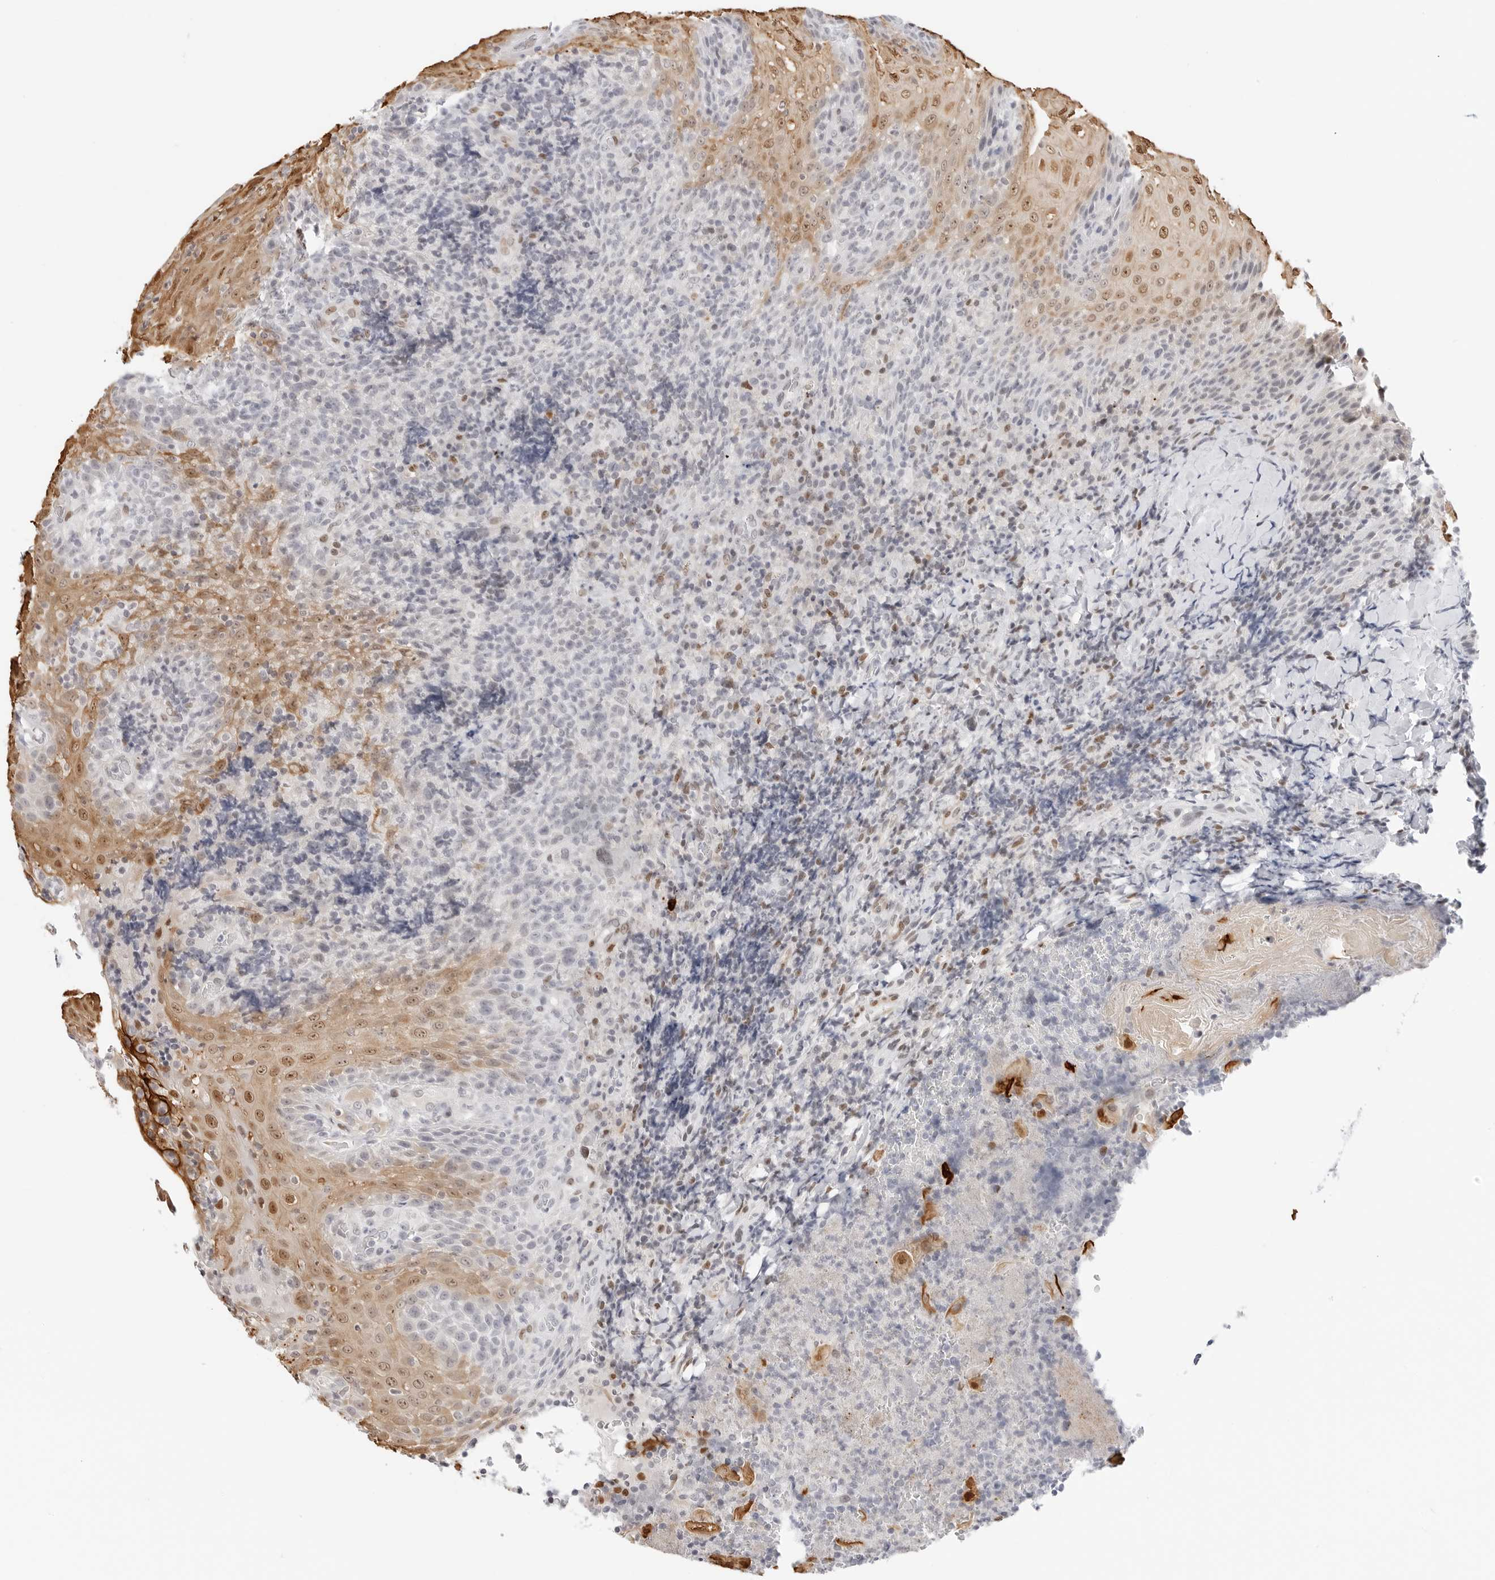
{"staining": {"intensity": "moderate", "quantity": "<25%", "location": "nuclear"}, "tissue": "tonsil", "cell_type": "Germinal center cells", "image_type": "normal", "snomed": [{"axis": "morphology", "description": "Normal tissue, NOS"}, {"axis": "topography", "description": "Tonsil"}], "caption": "Immunohistochemical staining of unremarkable human tonsil reveals low levels of moderate nuclear expression in about <25% of germinal center cells. (Stains: DAB in brown, nuclei in blue, Microscopy: brightfield microscopy at high magnification).", "gene": "SPIDR", "patient": {"sex": "male", "age": 37}}